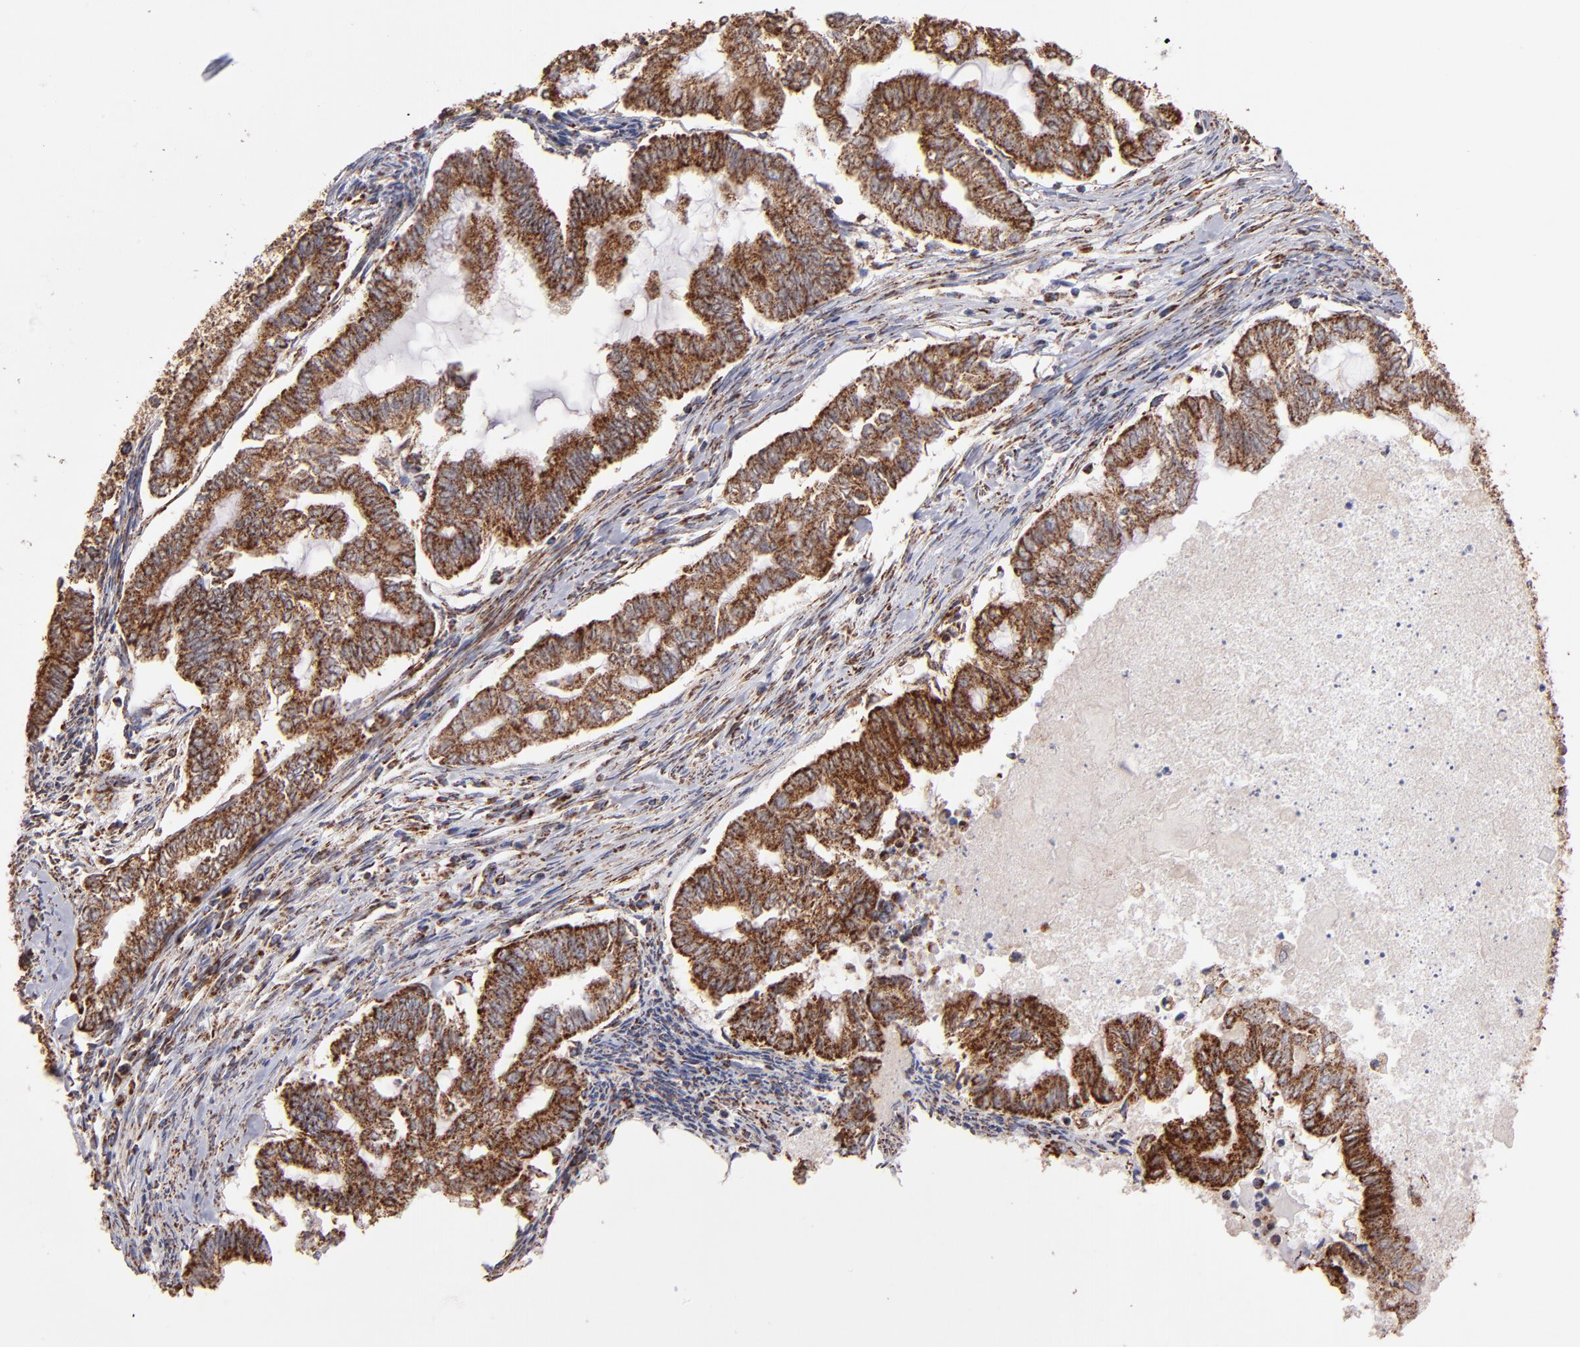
{"staining": {"intensity": "moderate", "quantity": ">75%", "location": "cytoplasmic/membranous"}, "tissue": "endometrial cancer", "cell_type": "Tumor cells", "image_type": "cancer", "snomed": [{"axis": "morphology", "description": "Adenocarcinoma, NOS"}, {"axis": "topography", "description": "Endometrium"}], "caption": "Endometrial adenocarcinoma was stained to show a protein in brown. There is medium levels of moderate cytoplasmic/membranous positivity in about >75% of tumor cells.", "gene": "DLST", "patient": {"sex": "female", "age": 79}}